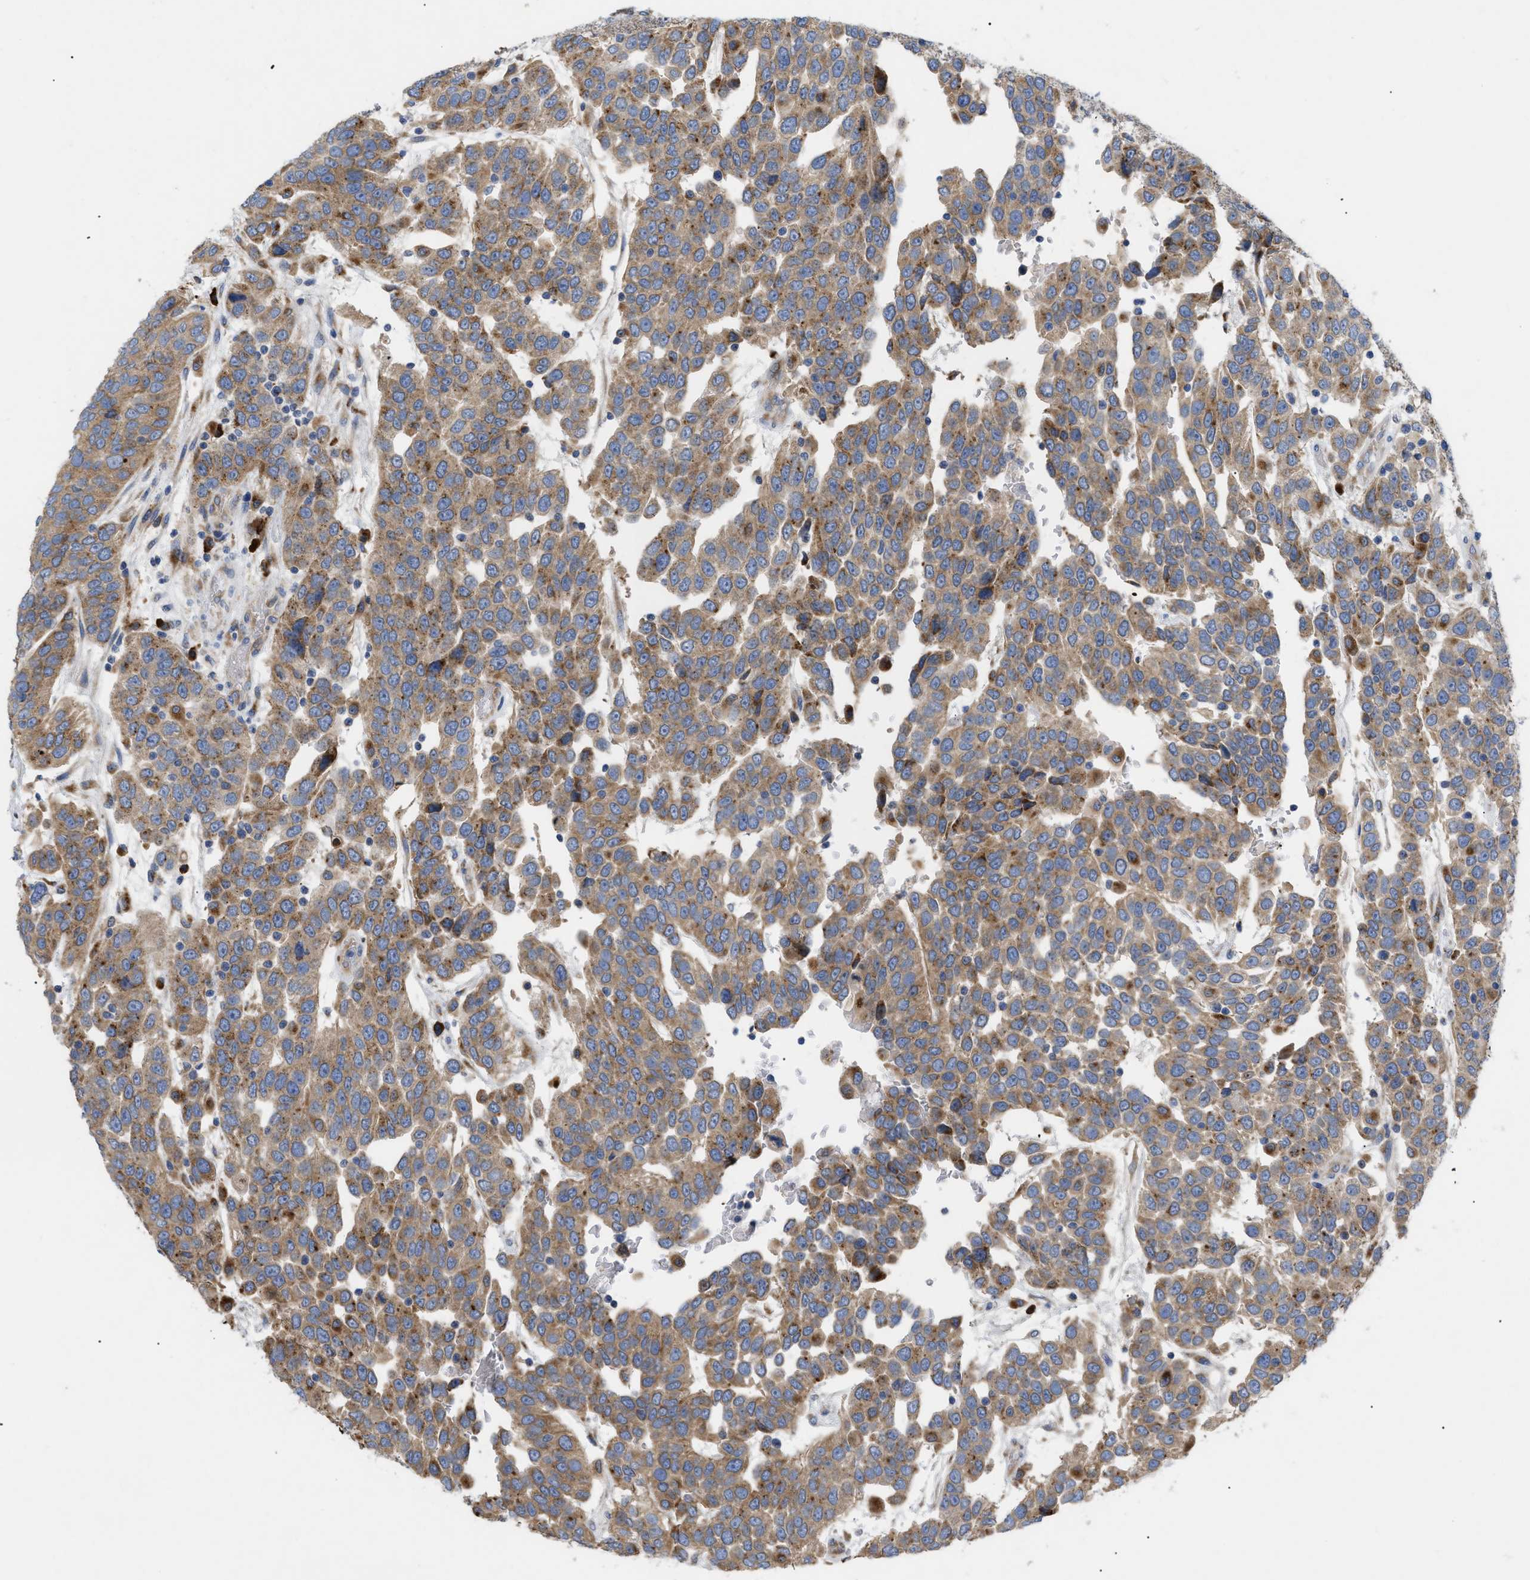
{"staining": {"intensity": "moderate", "quantity": ">75%", "location": "cytoplasmic/membranous"}, "tissue": "urothelial cancer", "cell_type": "Tumor cells", "image_type": "cancer", "snomed": [{"axis": "morphology", "description": "Urothelial carcinoma, High grade"}, {"axis": "topography", "description": "Urinary bladder"}], "caption": "Immunohistochemistry (IHC) of human urothelial carcinoma (high-grade) displays medium levels of moderate cytoplasmic/membranous staining in approximately >75% of tumor cells.", "gene": "SLC50A1", "patient": {"sex": "female", "age": 80}}